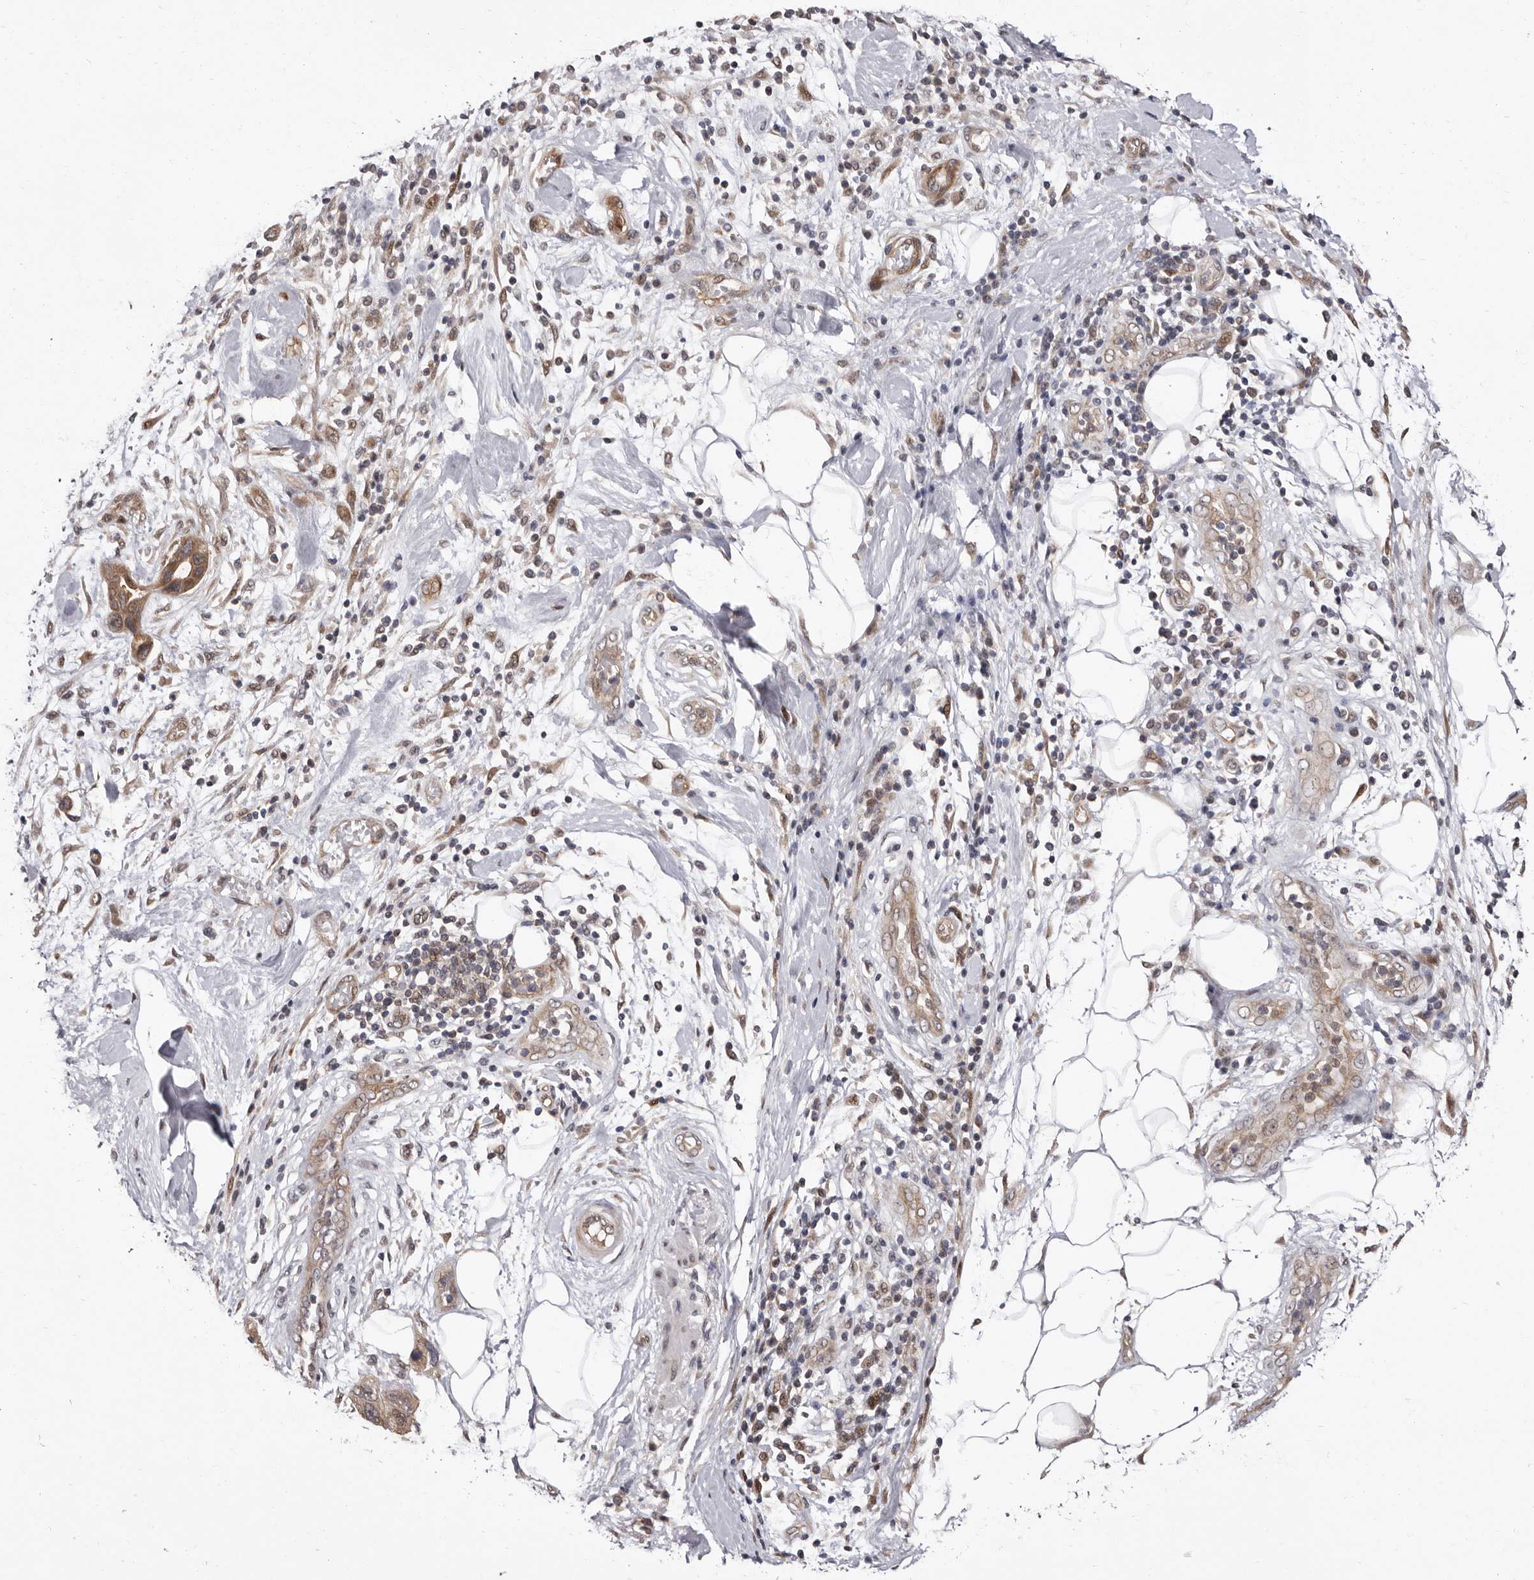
{"staining": {"intensity": "moderate", "quantity": ">75%", "location": "cytoplasmic/membranous"}, "tissue": "pancreatic cancer", "cell_type": "Tumor cells", "image_type": "cancer", "snomed": [{"axis": "morphology", "description": "Normal tissue, NOS"}, {"axis": "morphology", "description": "Adenocarcinoma, NOS"}, {"axis": "topography", "description": "Pancreas"}], "caption": "Immunohistochemical staining of human adenocarcinoma (pancreatic) reveals medium levels of moderate cytoplasmic/membranous protein staining in about >75% of tumor cells.", "gene": "GLRX3", "patient": {"sex": "female", "age": 71}}